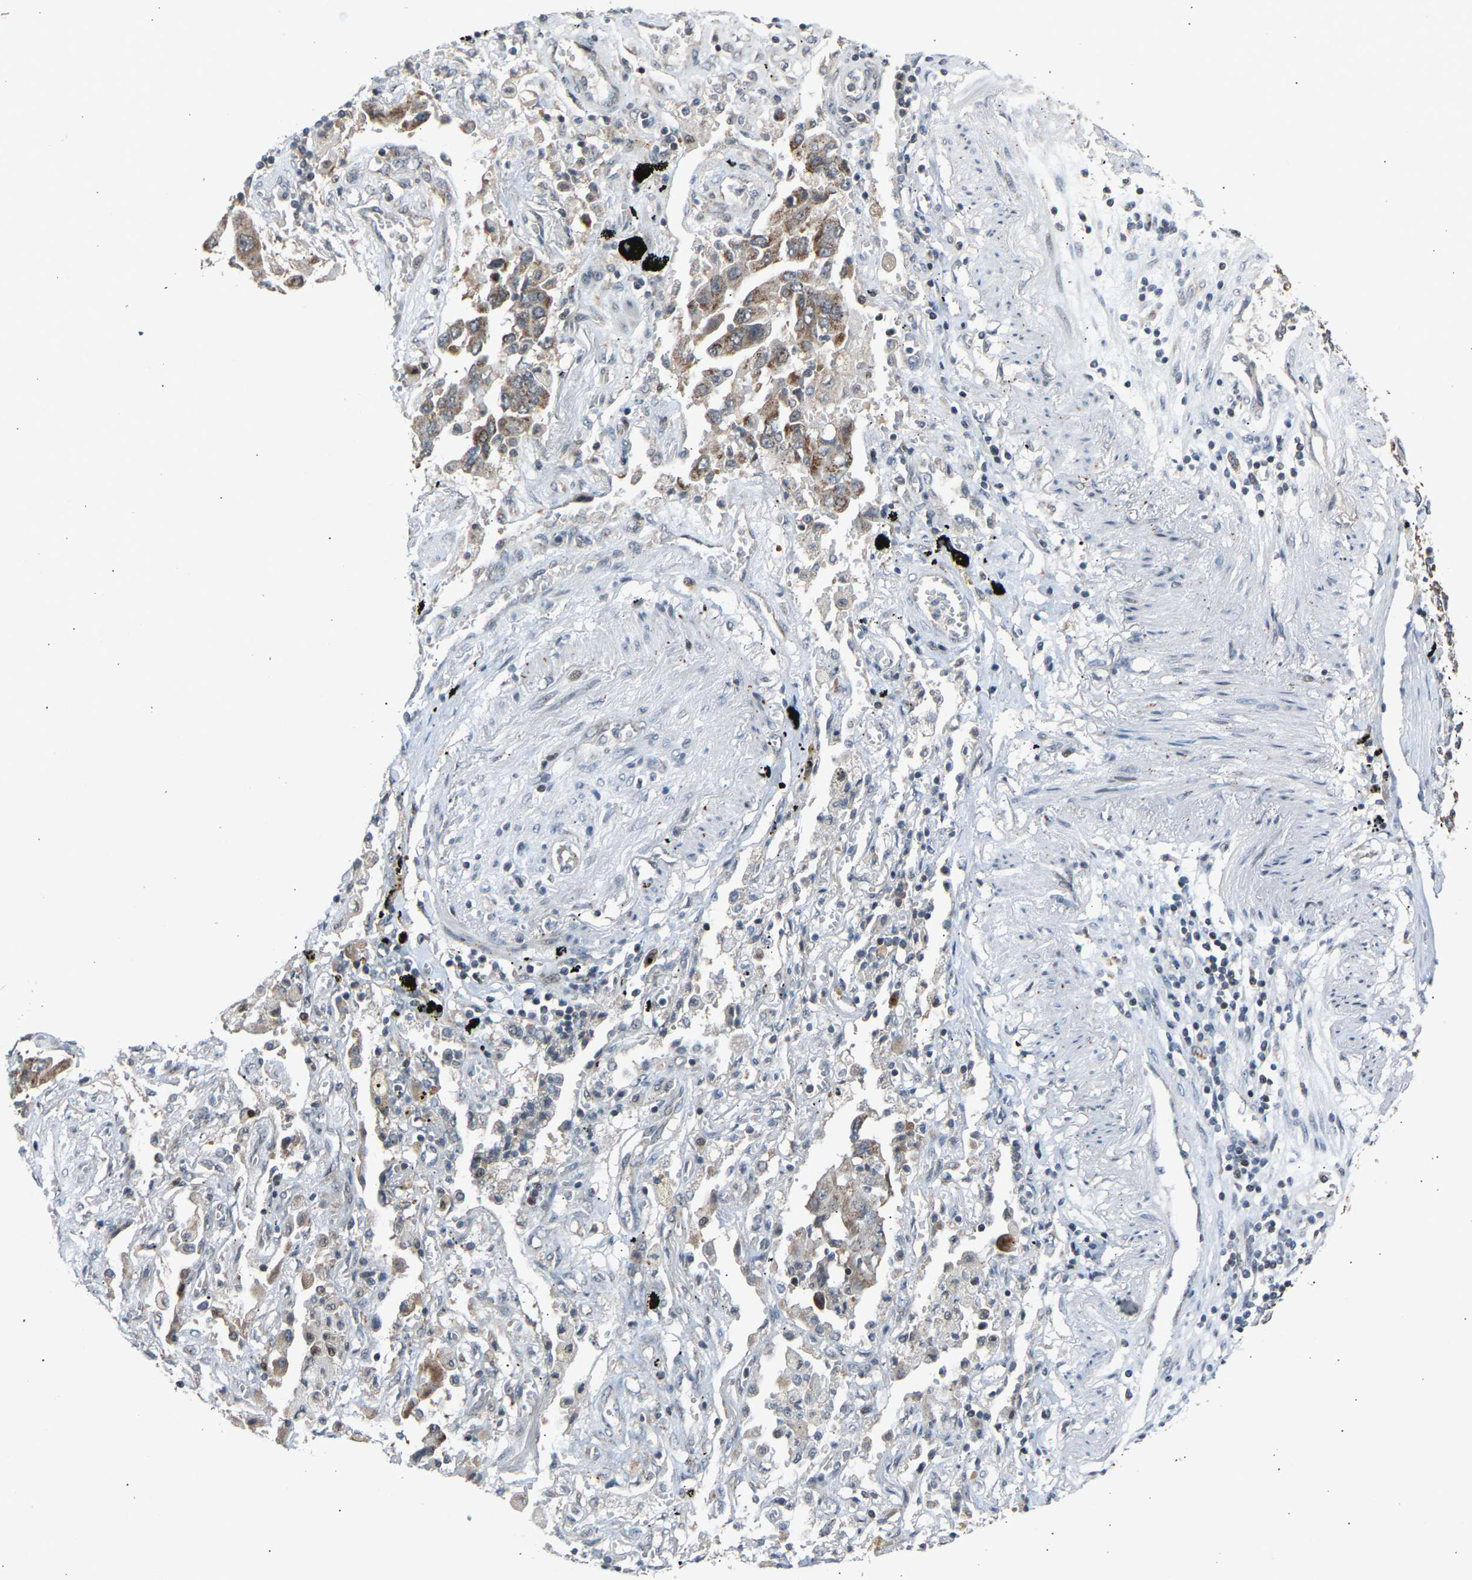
{"staining": {"intensity": "moderate", "quantity": "25%-75%", "location": "cytoplasmic/membranous"}, "tissue": "lung cancer", "cell_type": "Tumor cells", "image_type": "cancer", "snomed": [{"axis": "morphology", "description": "Adenocarcinoma, NOS"}, {"axis": "topography", "description": "Lung"}], "caption": "Human lung cancer (adenocarcinoma) stained with a brown dye shows moderate cytoplasmic/membranous positive staining in about 25%-75% of tumor cells.", "gene": "SLIRP", "patient": {"sex": "female", "age": 65}}